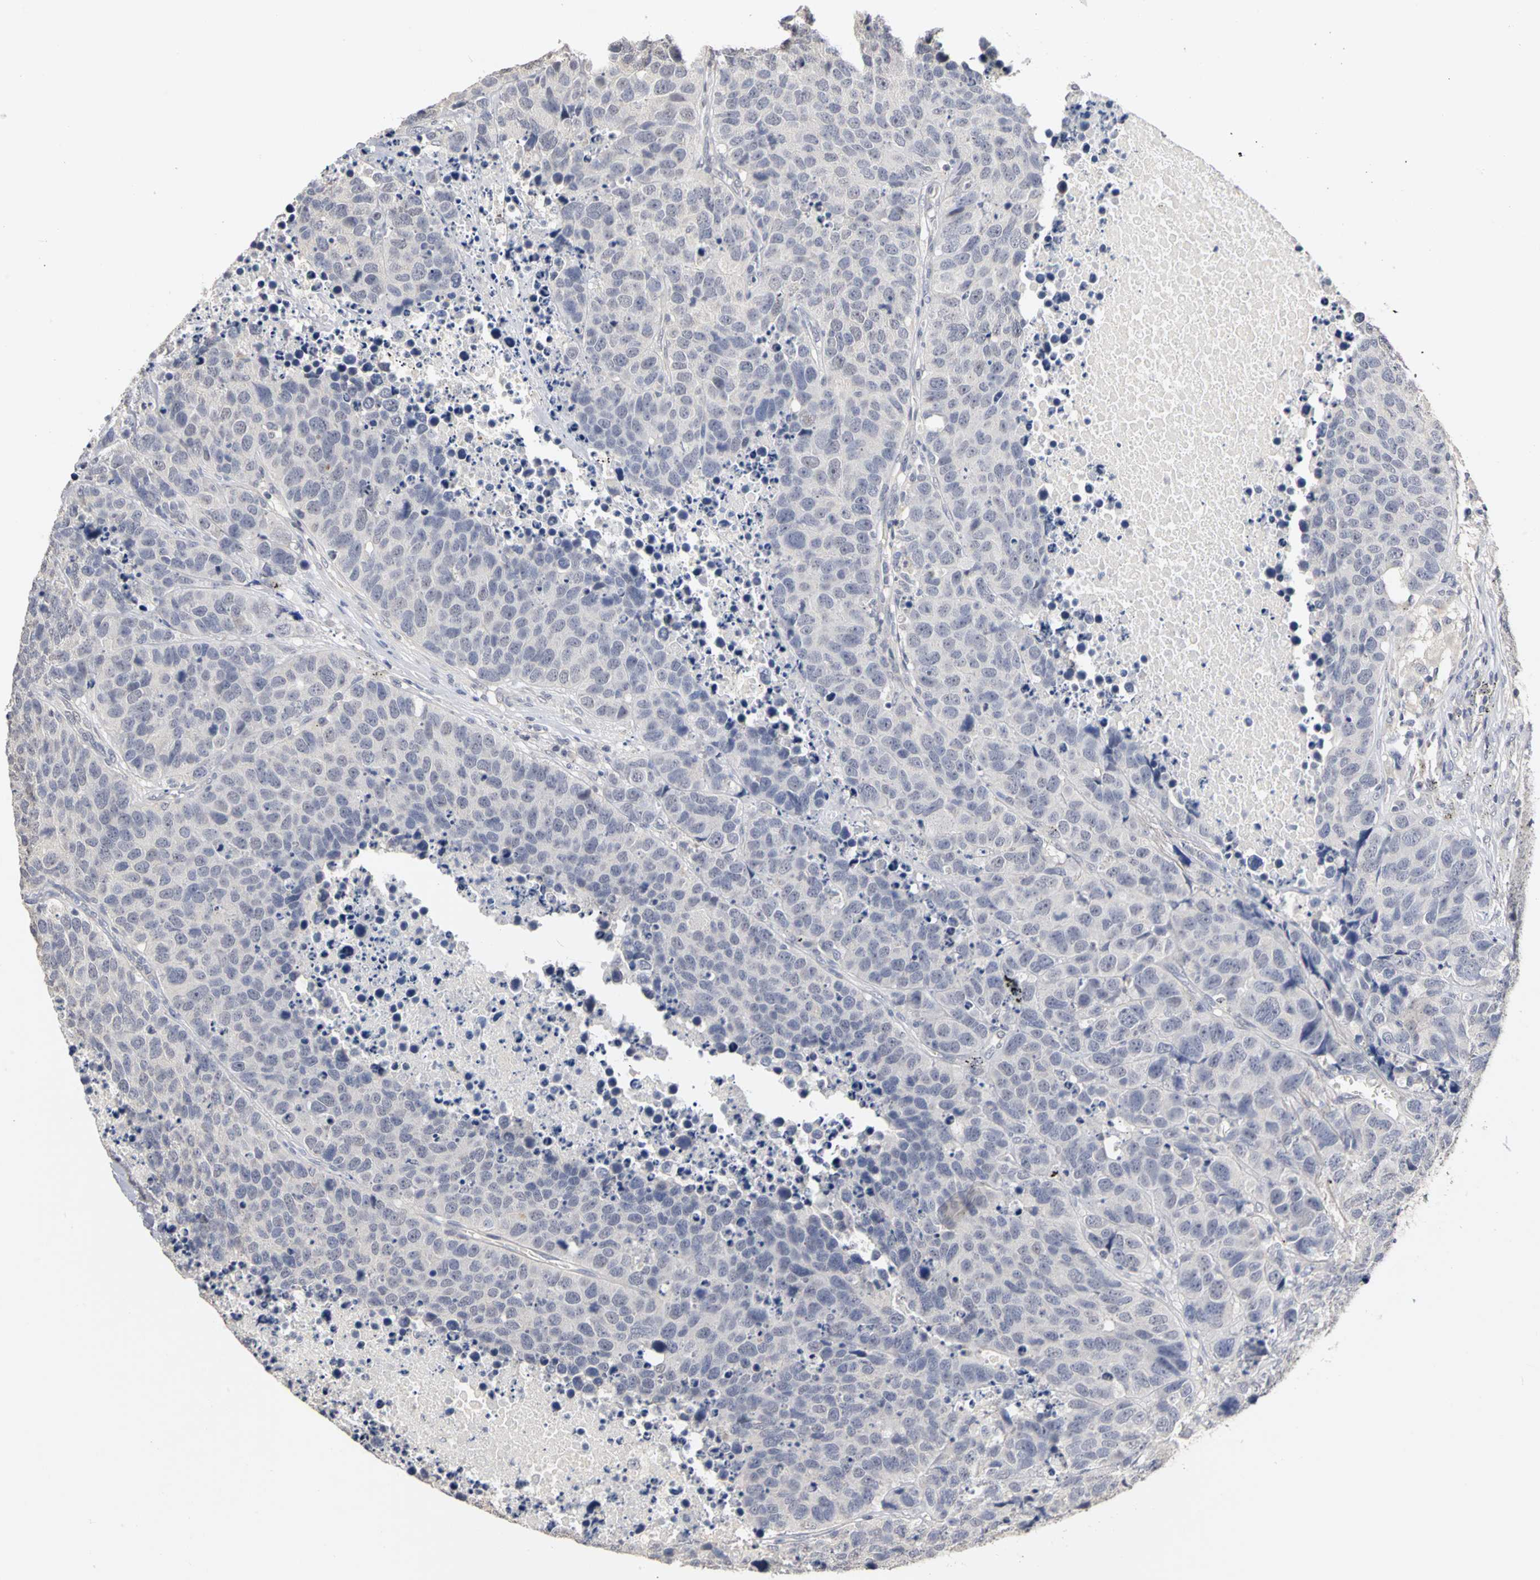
{"staining": {"intensity": "negative", "quantity": "none", "location": "none"}, "tissue": "carcinoid", "cell_type": "Tumor cells", "image_type": "cancer", "snomed": [{"axis": "morphology", "description": "Carcinoid, malignant, NOS"}, {"axis": "topography", "description": "Lung"}], "caption": "High power microscopy photomicrograph of an immunohistochemistry histopathology image of carcinoid (malignant), revealing no significant positivity in tumor cells.", "gene": "PGR", "patient": {"sex": "male", "age": 60}}